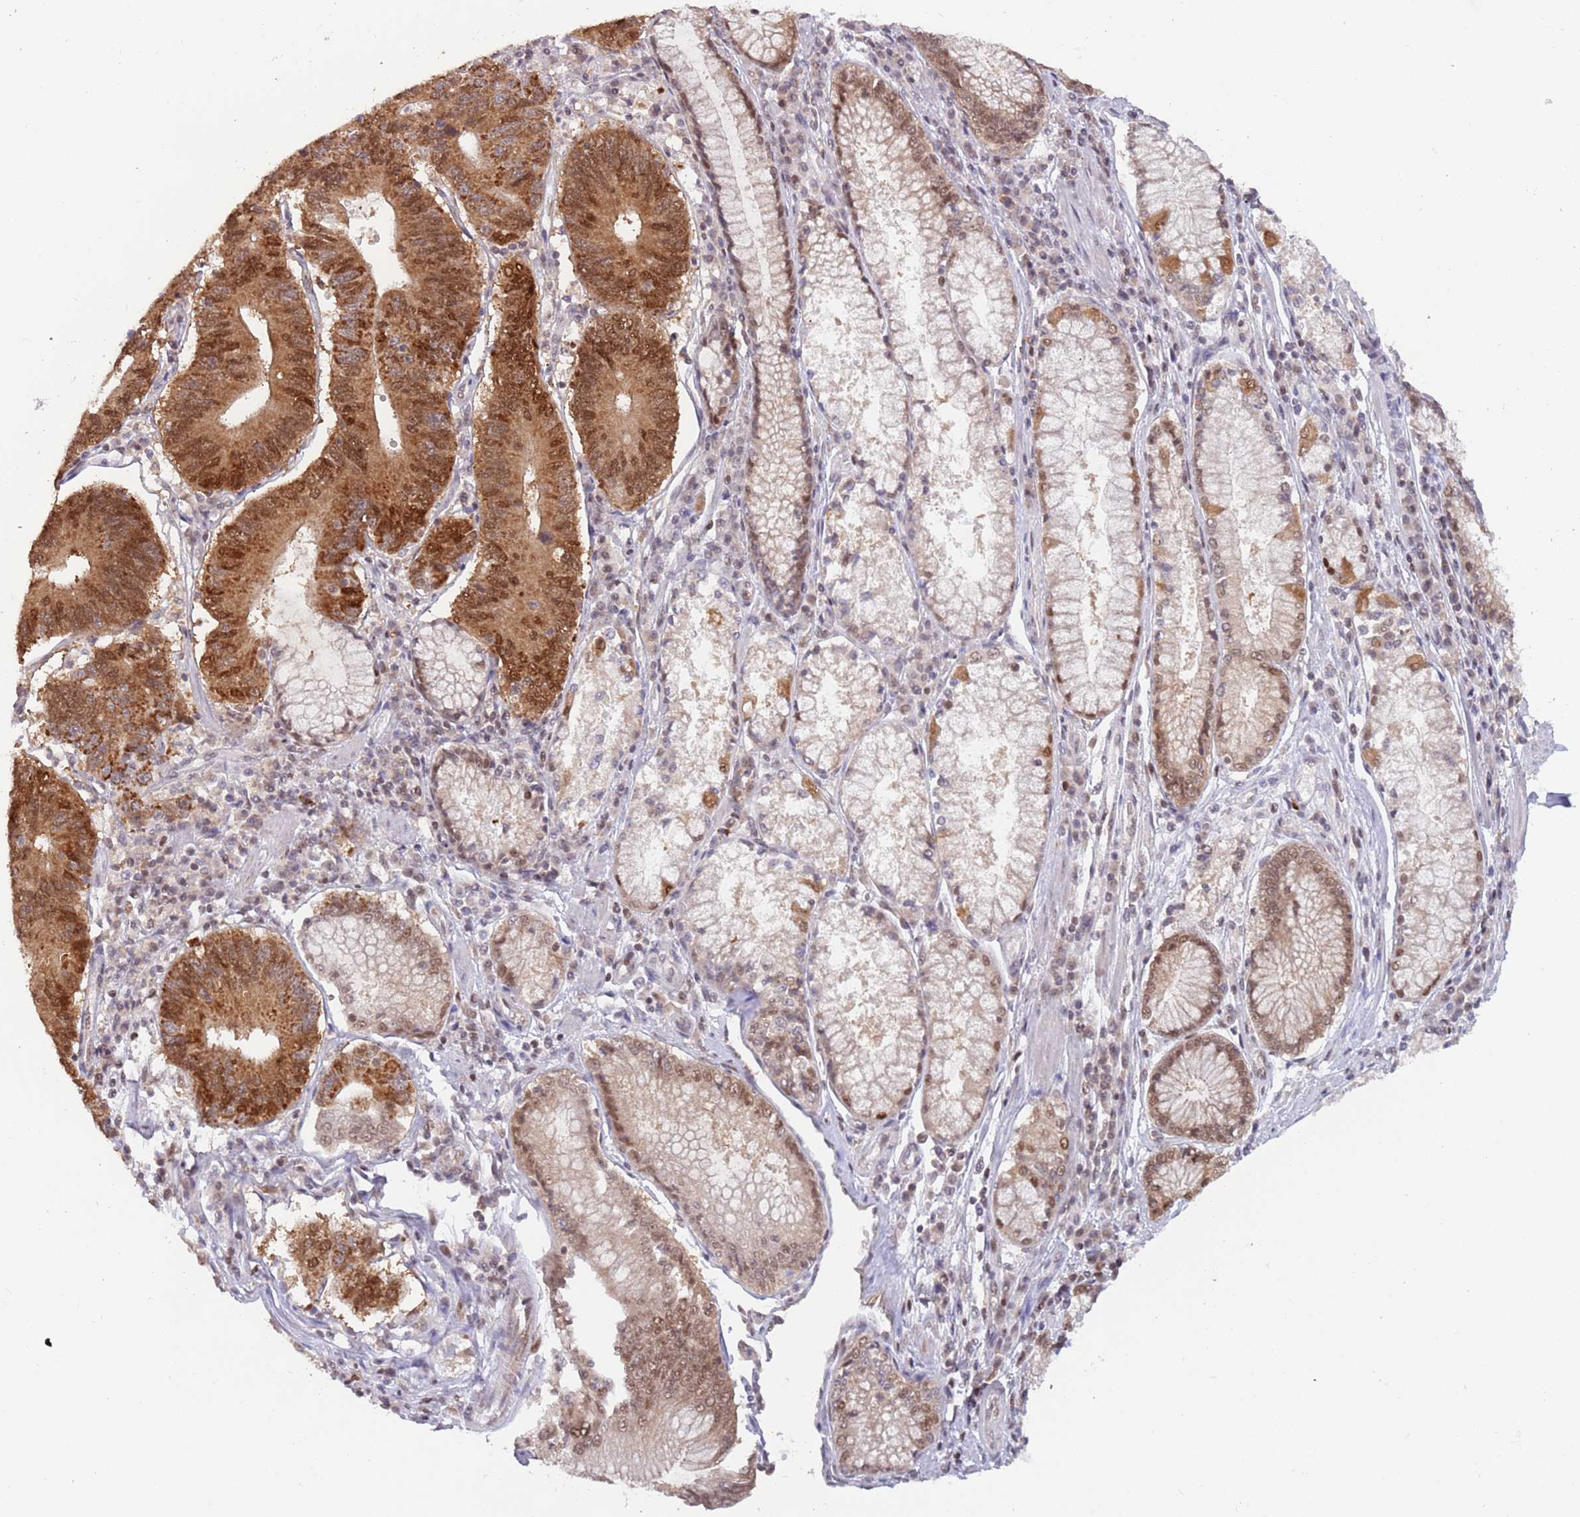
{"staining": {"intensity": "strong", "quantity": ">75%", "location": "cytoplasmic/membranous,nuclear"}, "tissue": "stomach cancer", "cell_type": "Tumor cells", "image_type": "cancer", "snomed": [{"axis": "morphology", "description": "Adenocarcinoma, NOS"}, {"axis": "topography", "description": "Stomach"}], "caption": "Brown immunohistochemical staining in human stomach cancer (adenocarcinoma) demonstrates strong cytoplasmic/membranous and nuclear staining in about >75% of tumor cells.", "gene": "TIMM13", "patient": {"sex": "male", "age": 59}}